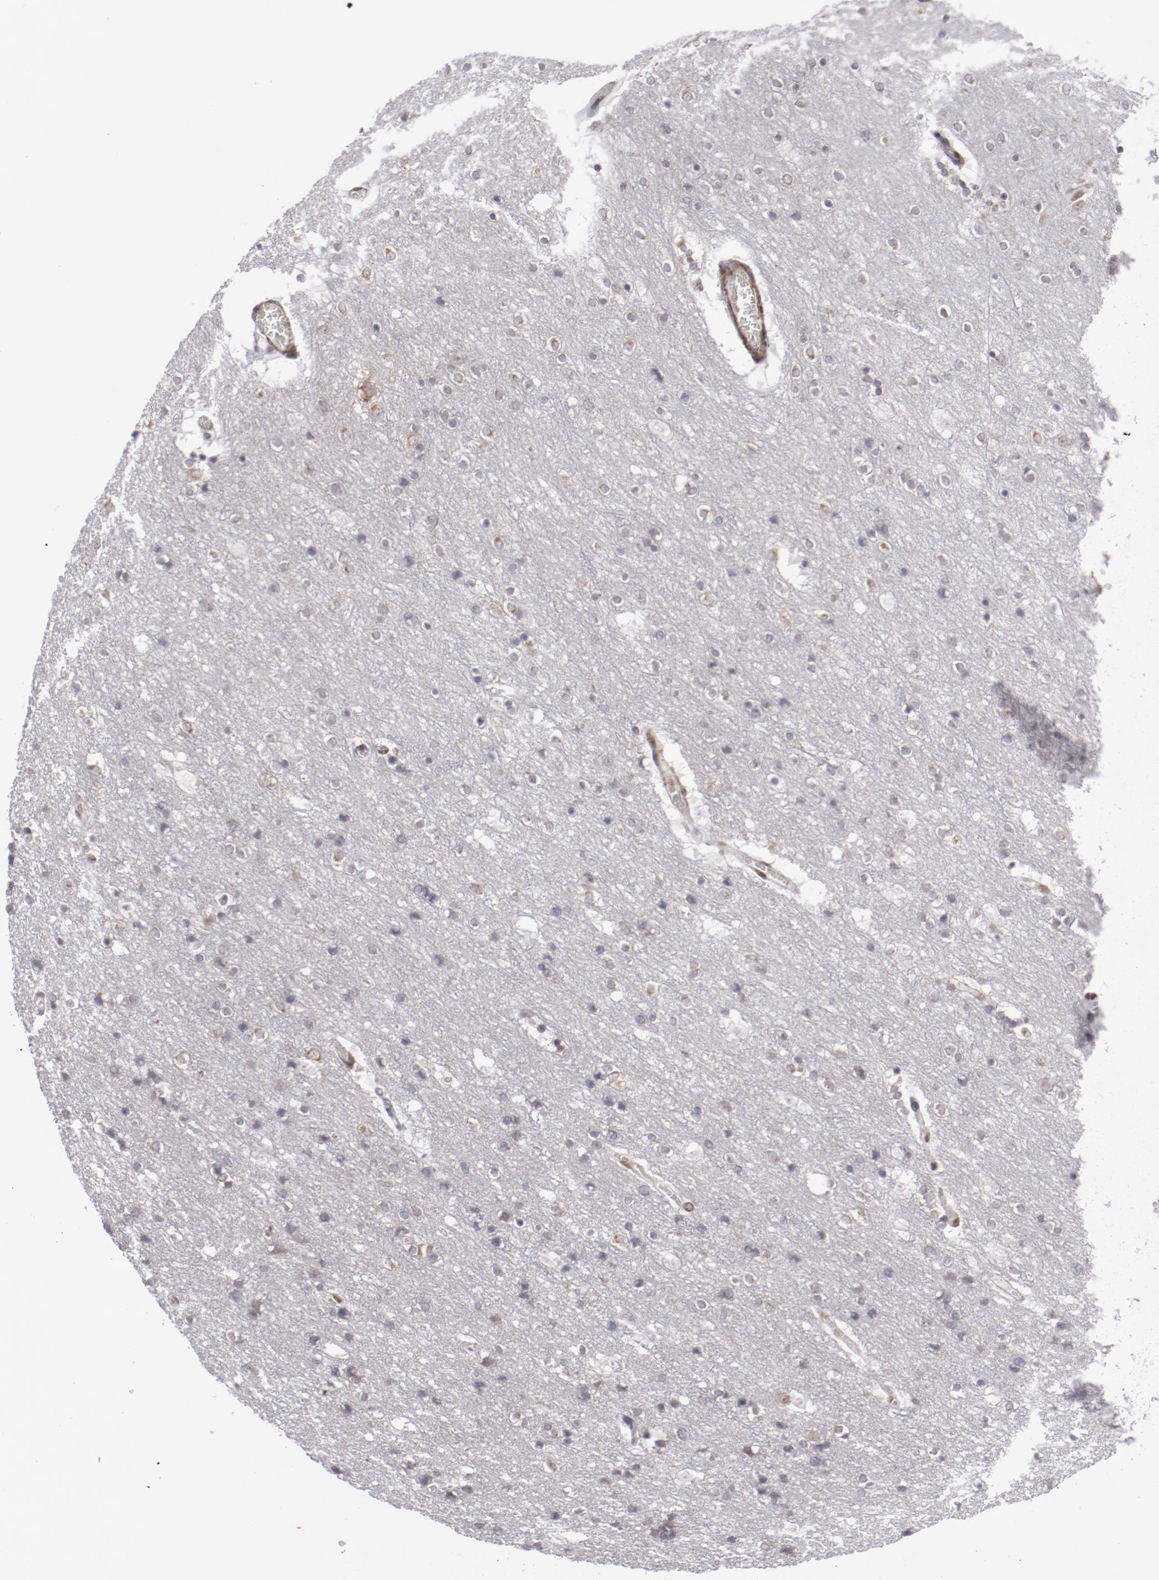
{"staining": {"intensity": "negative", "quantity": "none", "location": "none"}, "tissue": "cerebral cortex", "cell_type": "Endothelial cells", "image_type": "normal", "snomed": [{"axis": "morphology", "description": "Normal tissue, NOS"}, {"axis": "topography", "description": "Cerebral cortex"}], "caption": "A photomicrograph of cerebral cortex stained for a protein displays no brown staining in endothelial cells.", "gene": "LEF1", "patient": {"sex": "female", "age": 54}}